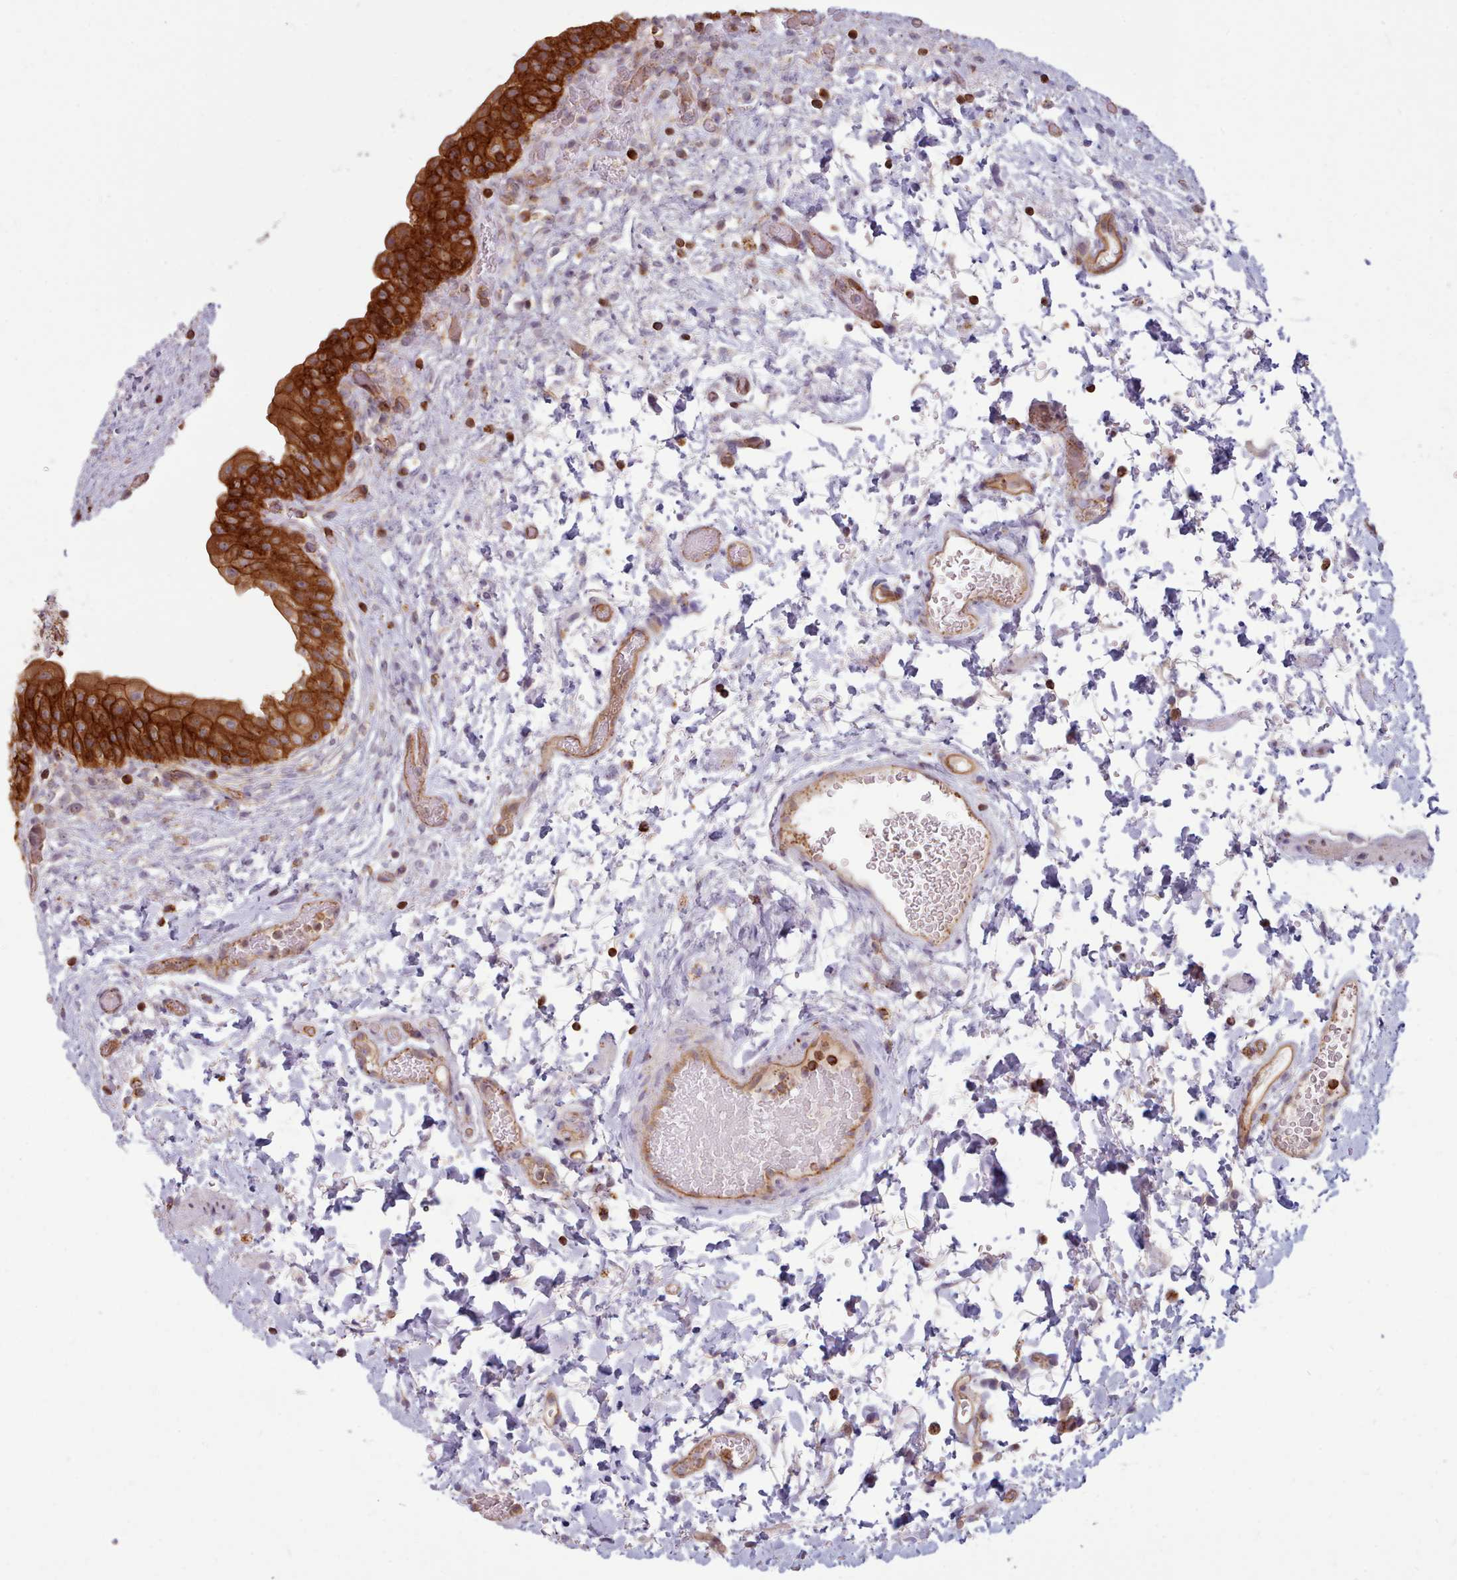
{"staining": {"intensity": "strong", "quantity": ">75%", "location": "cytoplasmic/membranous"}, "tissue": "urinary bladder", "cell_type": "Urothelial cells", "image_type": "normal", "snomed": [{"axis": "morphology", "description": "Normal tissue, NOS"}, {"axis": "topography", "description": "Urinary bladder"}], "caption": "Immunohistochemical staining of unremarkable urinary bladder reveals strong cytoplasmic/membranous protein staining in about >75% of urothelial cells.", "gene": "CRYBG1", "patient": {"sex": "male", "age": 69}}